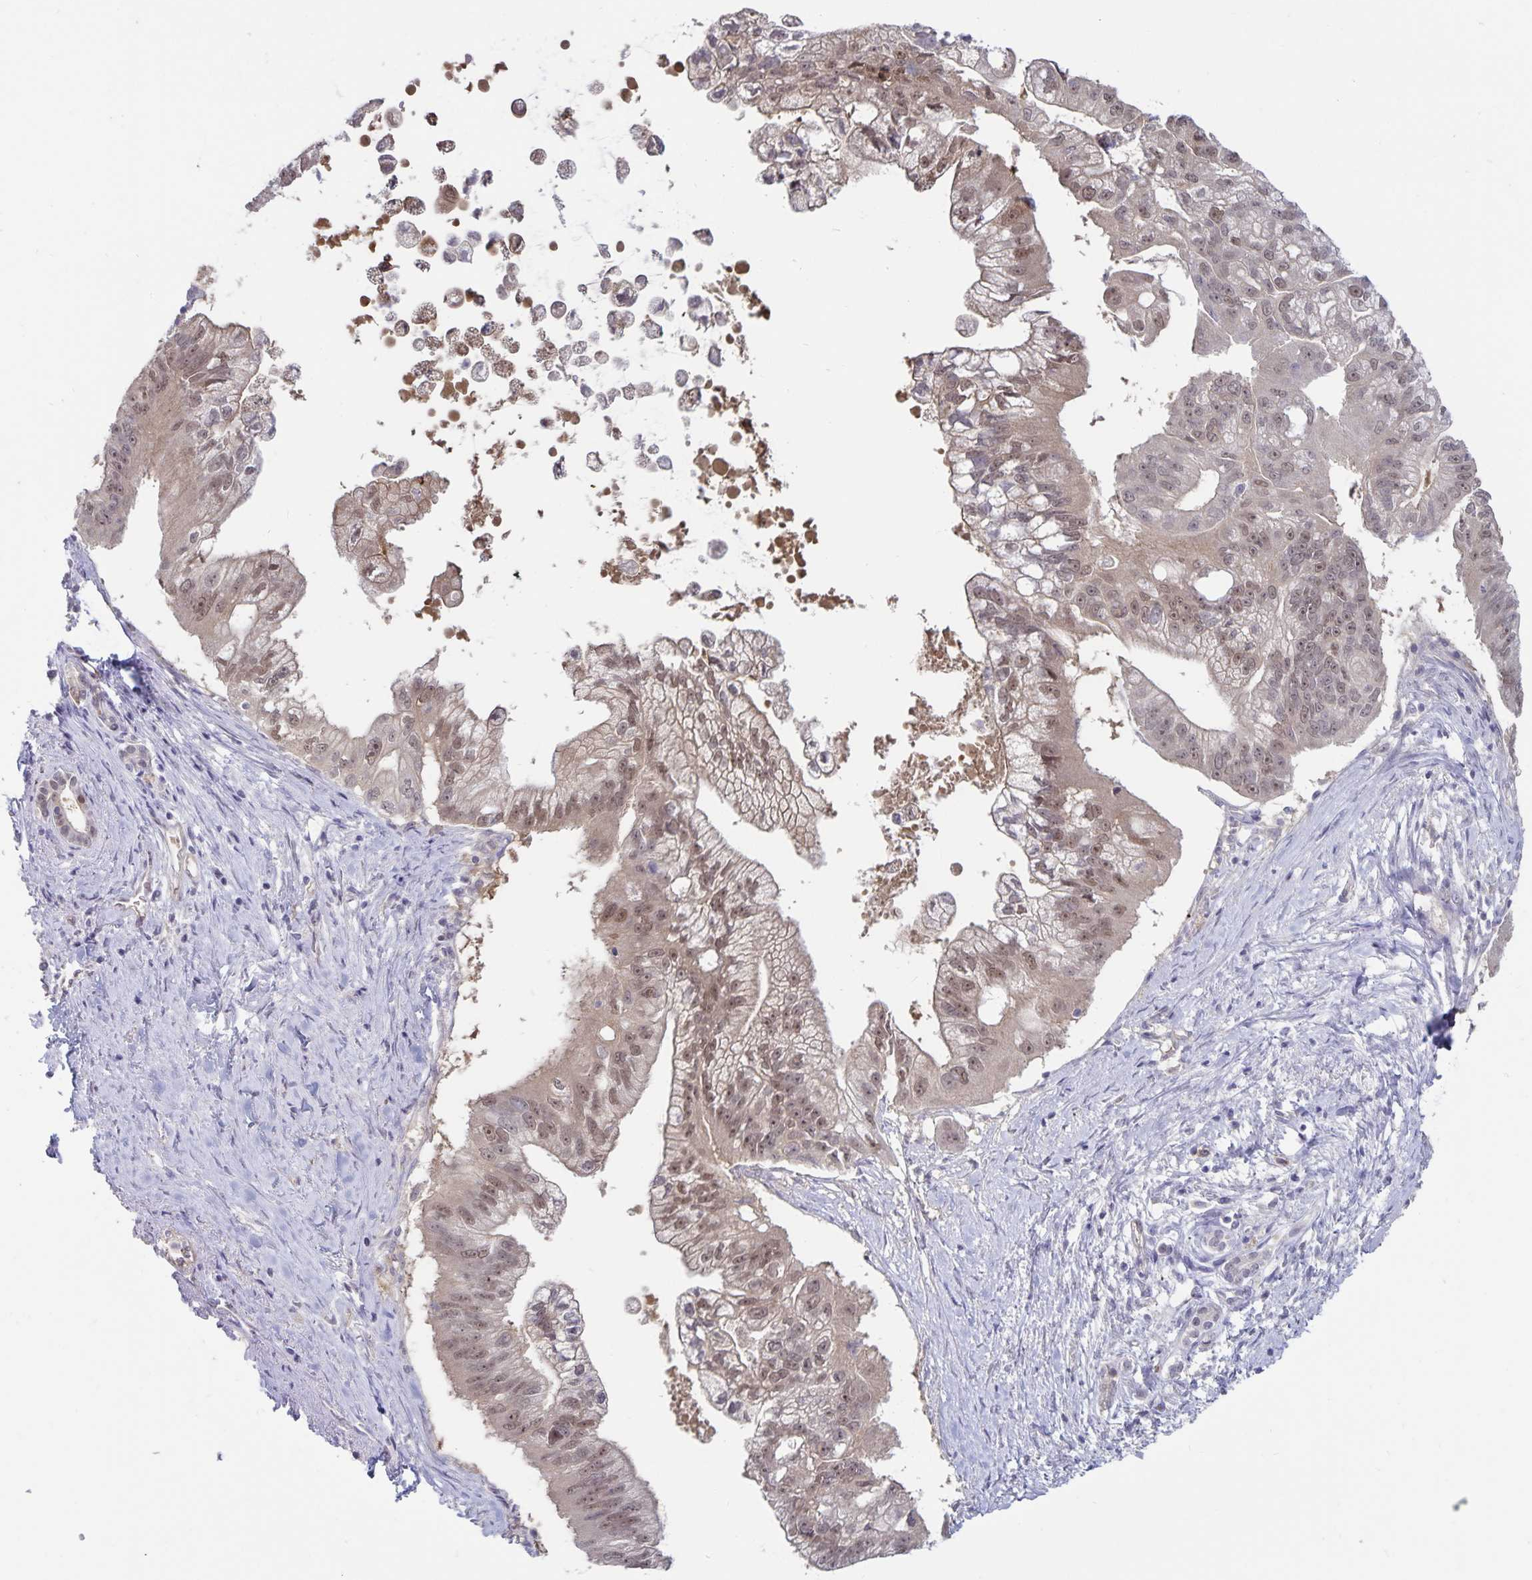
{"staining": {"intensity": "weak", "quantity": ">75%", "location": "cytoplasmic/membranous,nuclear"}, "tissue": "pancreatic cancer", "cell_type": "Tumor cells", "image_type": "cancer", "snomed": [{"axis": "morphology", "description": "Adenocarcinoma, NOS"}, {"axis": "topography", "description": "Pancreas"}], "caption": "Human pancreatic cancer stained with a protein marker shows weak staining in tumor cells.", "gene": "CDKN2B", "patient": {"sex": "male", "age": 70}}